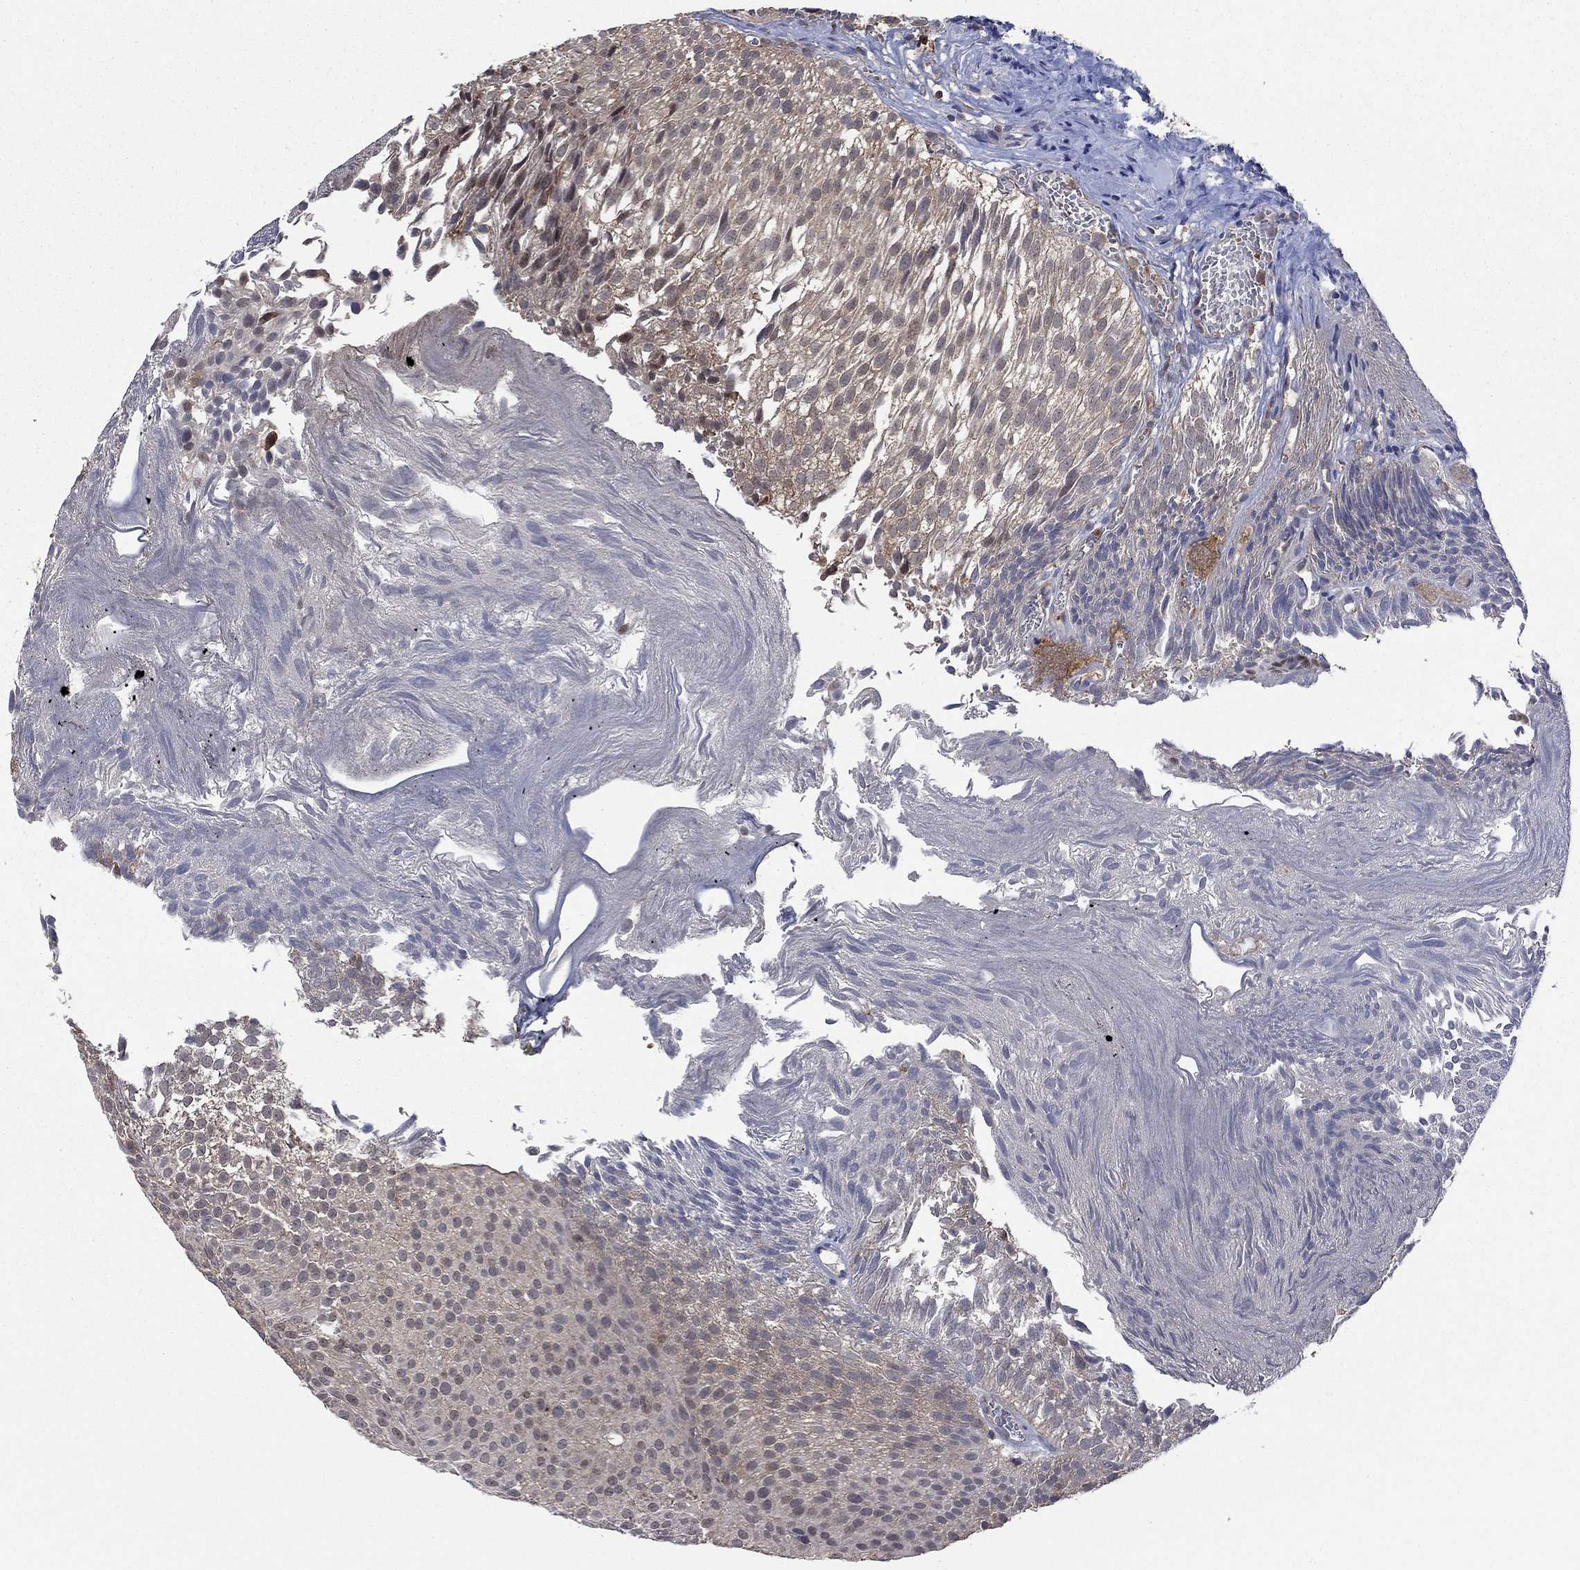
{"staining": {"intensity": "weak", "quantity": "25%-75%", "location": "cytoplasmic/membranous"}, "tissue": "urothelial cancer", "cell_type": "Tumor cells", "image_type": "cancer", "snomed": [{"axis": "morphology", "description": "Urothelial carcinoma, Low grade"}, {"axis": "topography", "description": "Urinary bladder"}], "caption": "A low amount of weak cytoplasmic/membranous expression is present in approximately 25%-75% of tumor cells in urothelial cancer tissue.", "gene": "RNF114", "patient": {"sex": "male", "age": 65}}